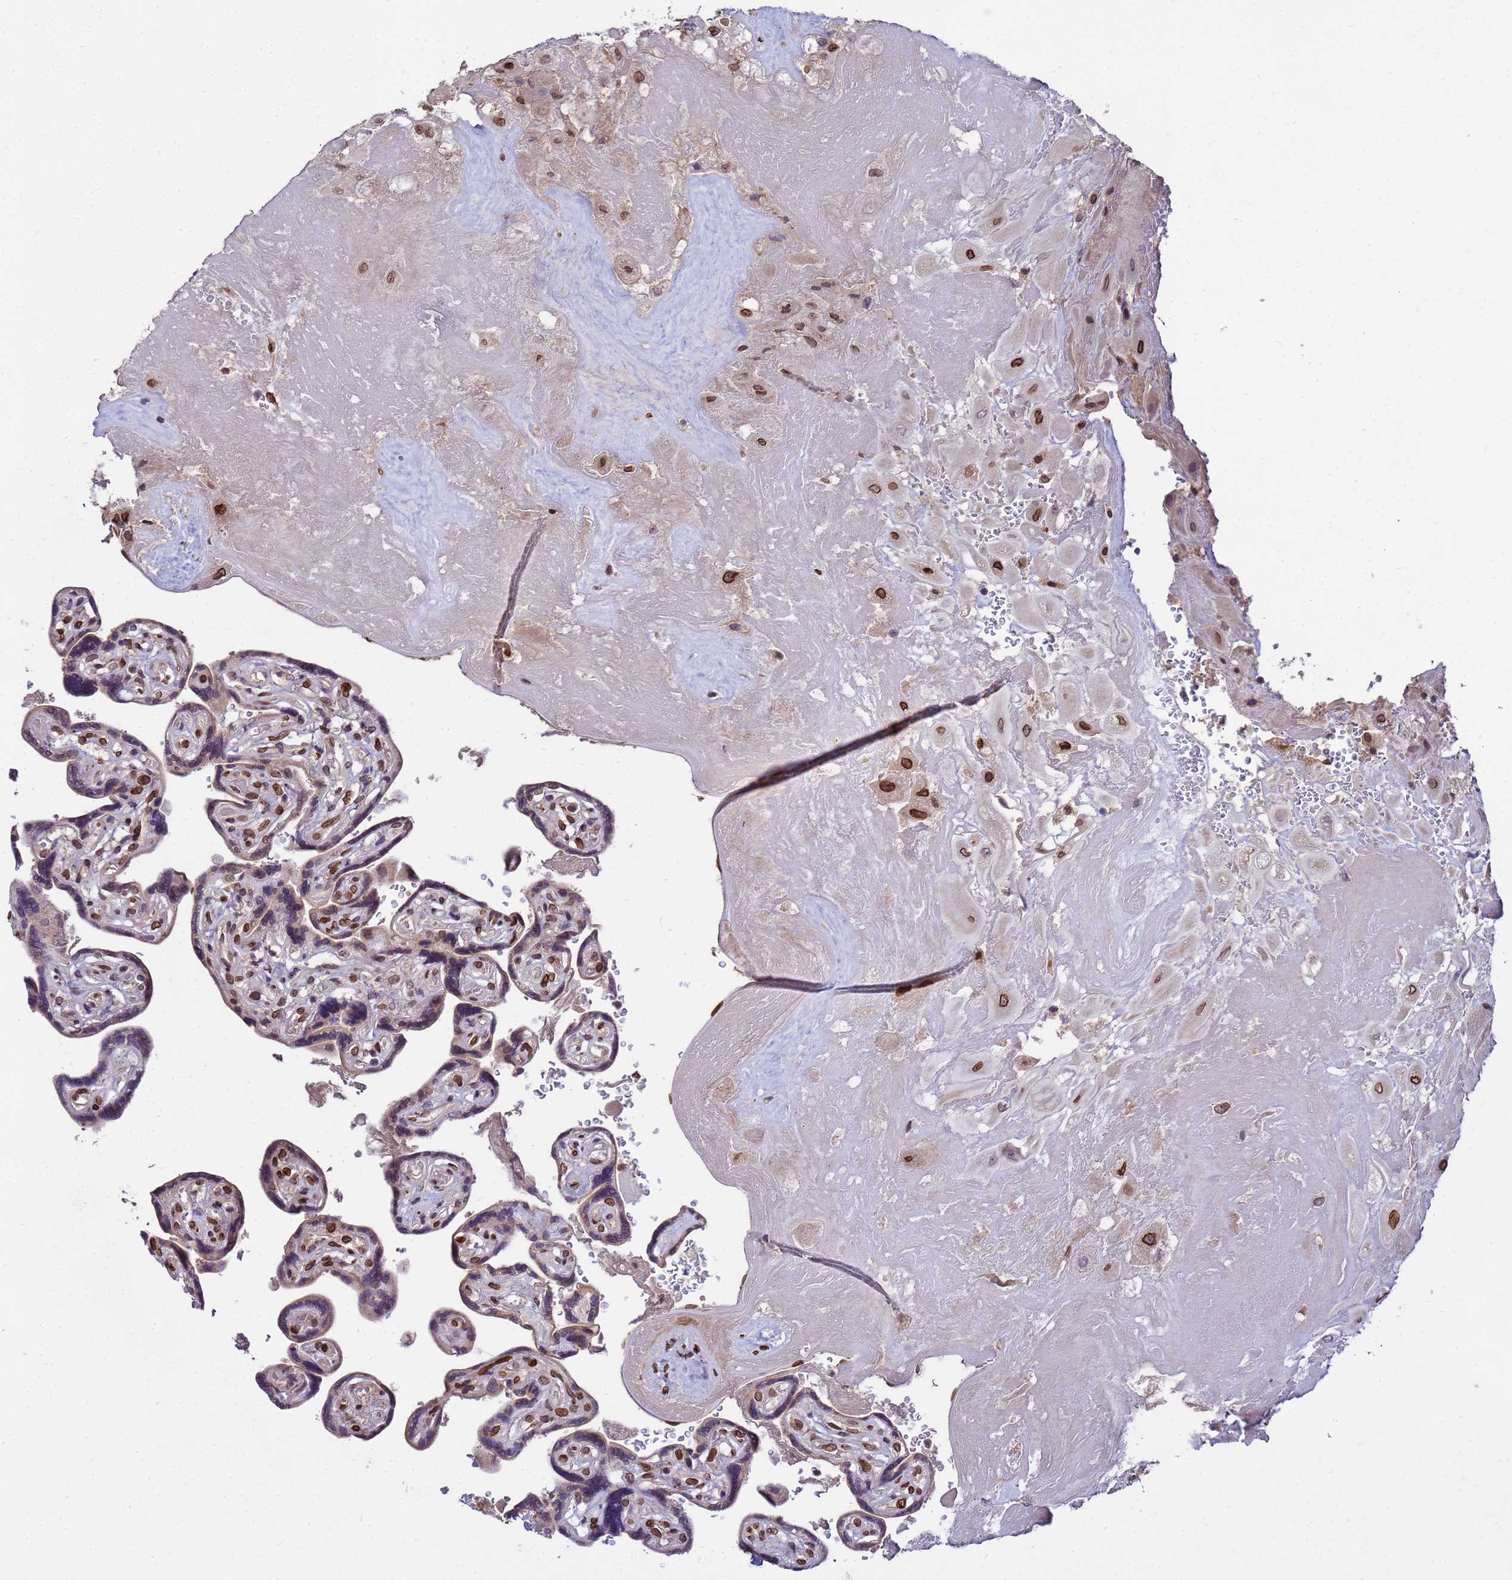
{"staining": {"intensity": "strong", "quantity": "25%-75%", "location": "cytoplasmic/membranous,nuclear"}, "tissue": "placenta", "cell_type": "Decidual cells", "image_type": "normal", "snomed": [{"axis": "morphology", "description": "Normal tissue, NOS"}, {"axis": "topography", "description": "Placenta"}], "caption": "The image demonstrates immunohistochemical staining of unremarkable placenta. There is strong cytoplasmic/membranous,nuclear expression is identified in about 25%-75% of decidual cells. (Stains: DAB in brown, nuclei in blue, Microscopy: brightfield microscopy at high magnification).", "gene": "GPR135", "patient": {"sex": "female", "age": 32}}